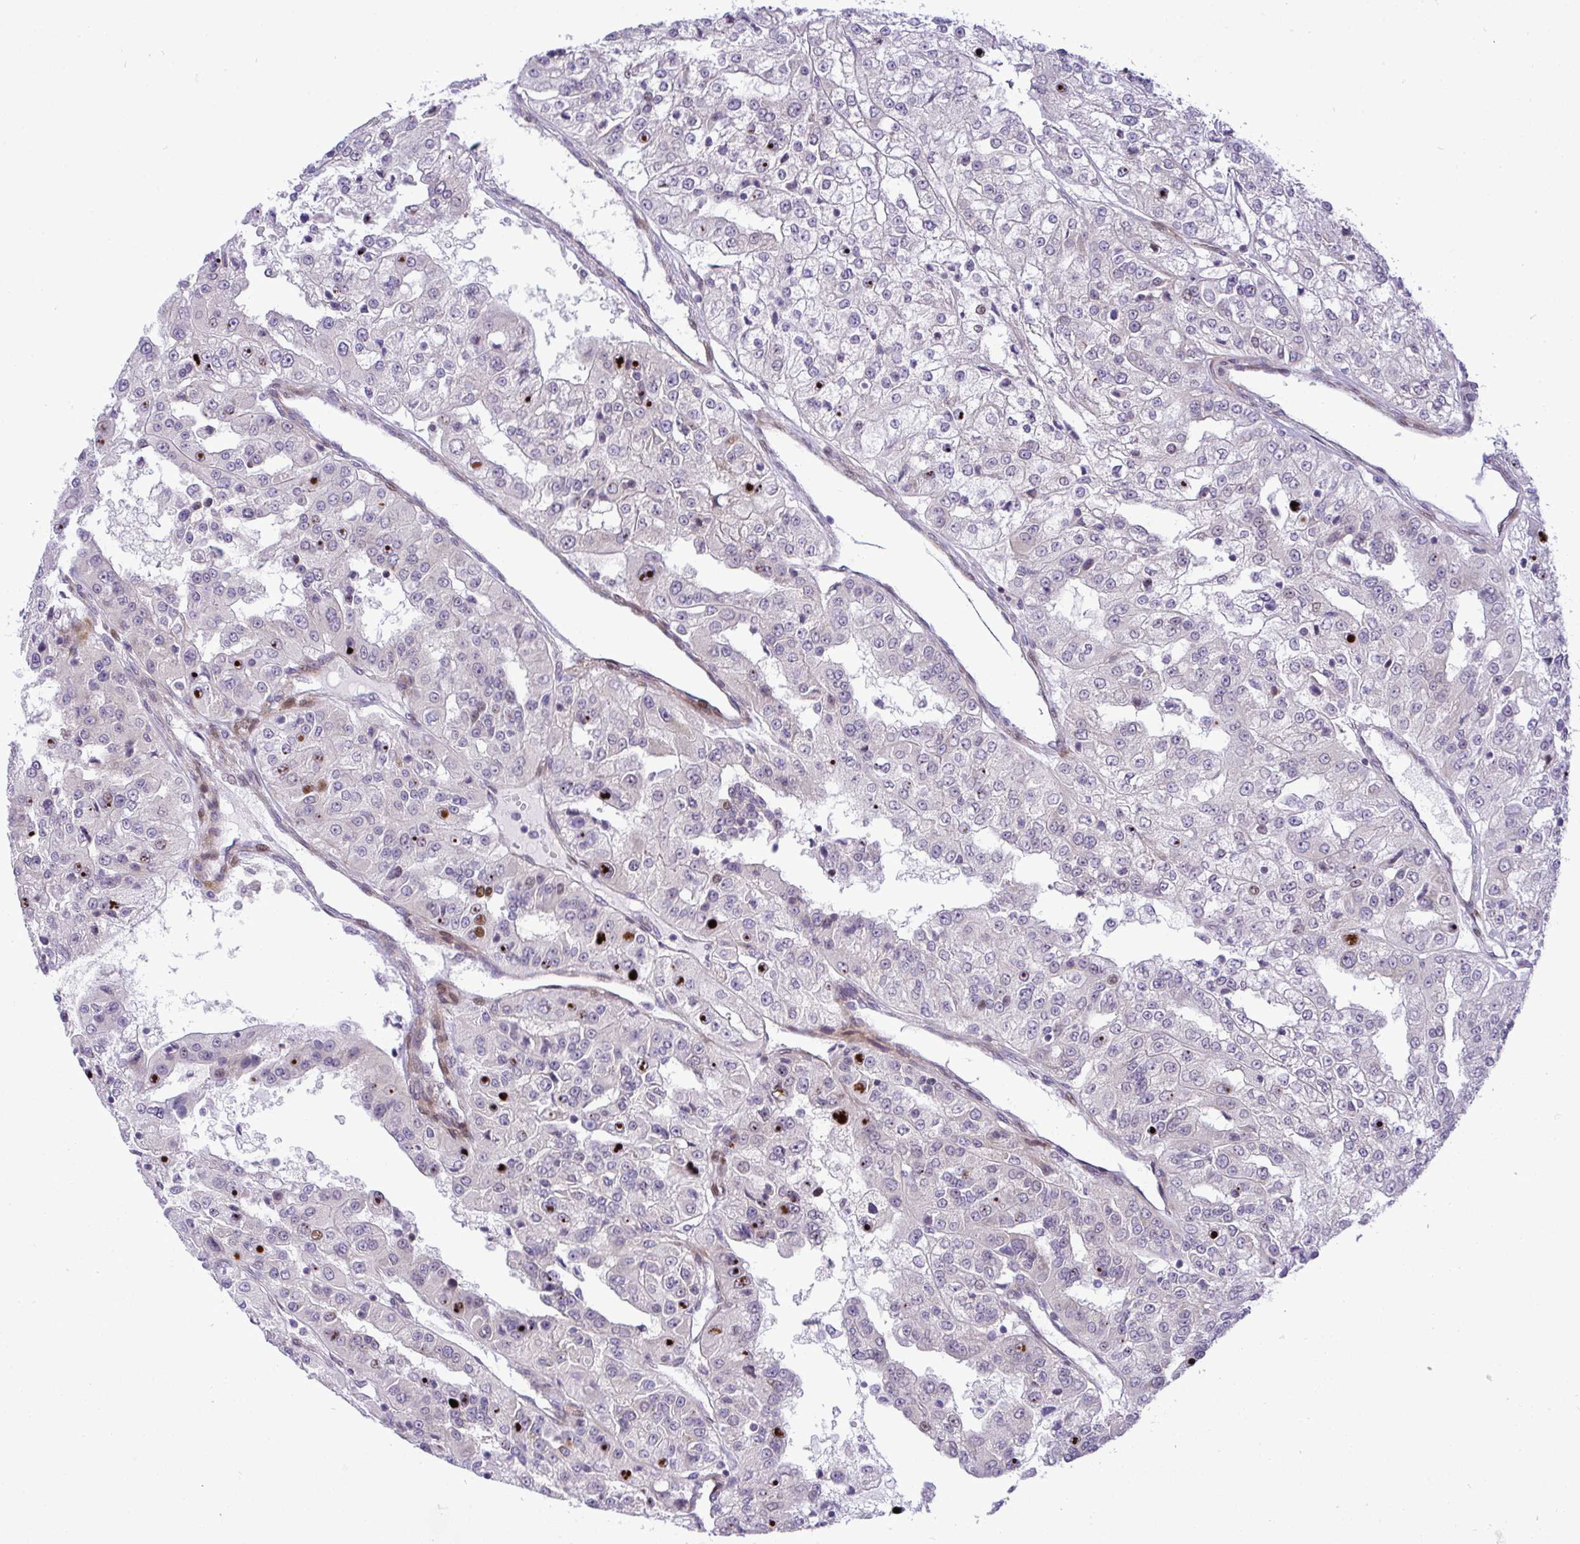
{"staining": {"intensity": "weak", "quantity": "<25%", "location": "nuclear"}, "tissue": "renal cancer", "cell_type": "Tumor cells", "image_type": "cancer", "snomed": [{"axis": "morphology", "description": "Adenocarcinoma, NOS"}, {"axis": "topography", "description": "Kidney"}], "caption": "High magnification brightfield microscopy of renal cancer stained with DAB (3,3'-diaminobenzidine) (brown) and counterstained with hematoxylin (blue): tumor cells show no significant positivity.", "gene": "CASTOR2", "patient": {"sex": "female", "age": 63}}